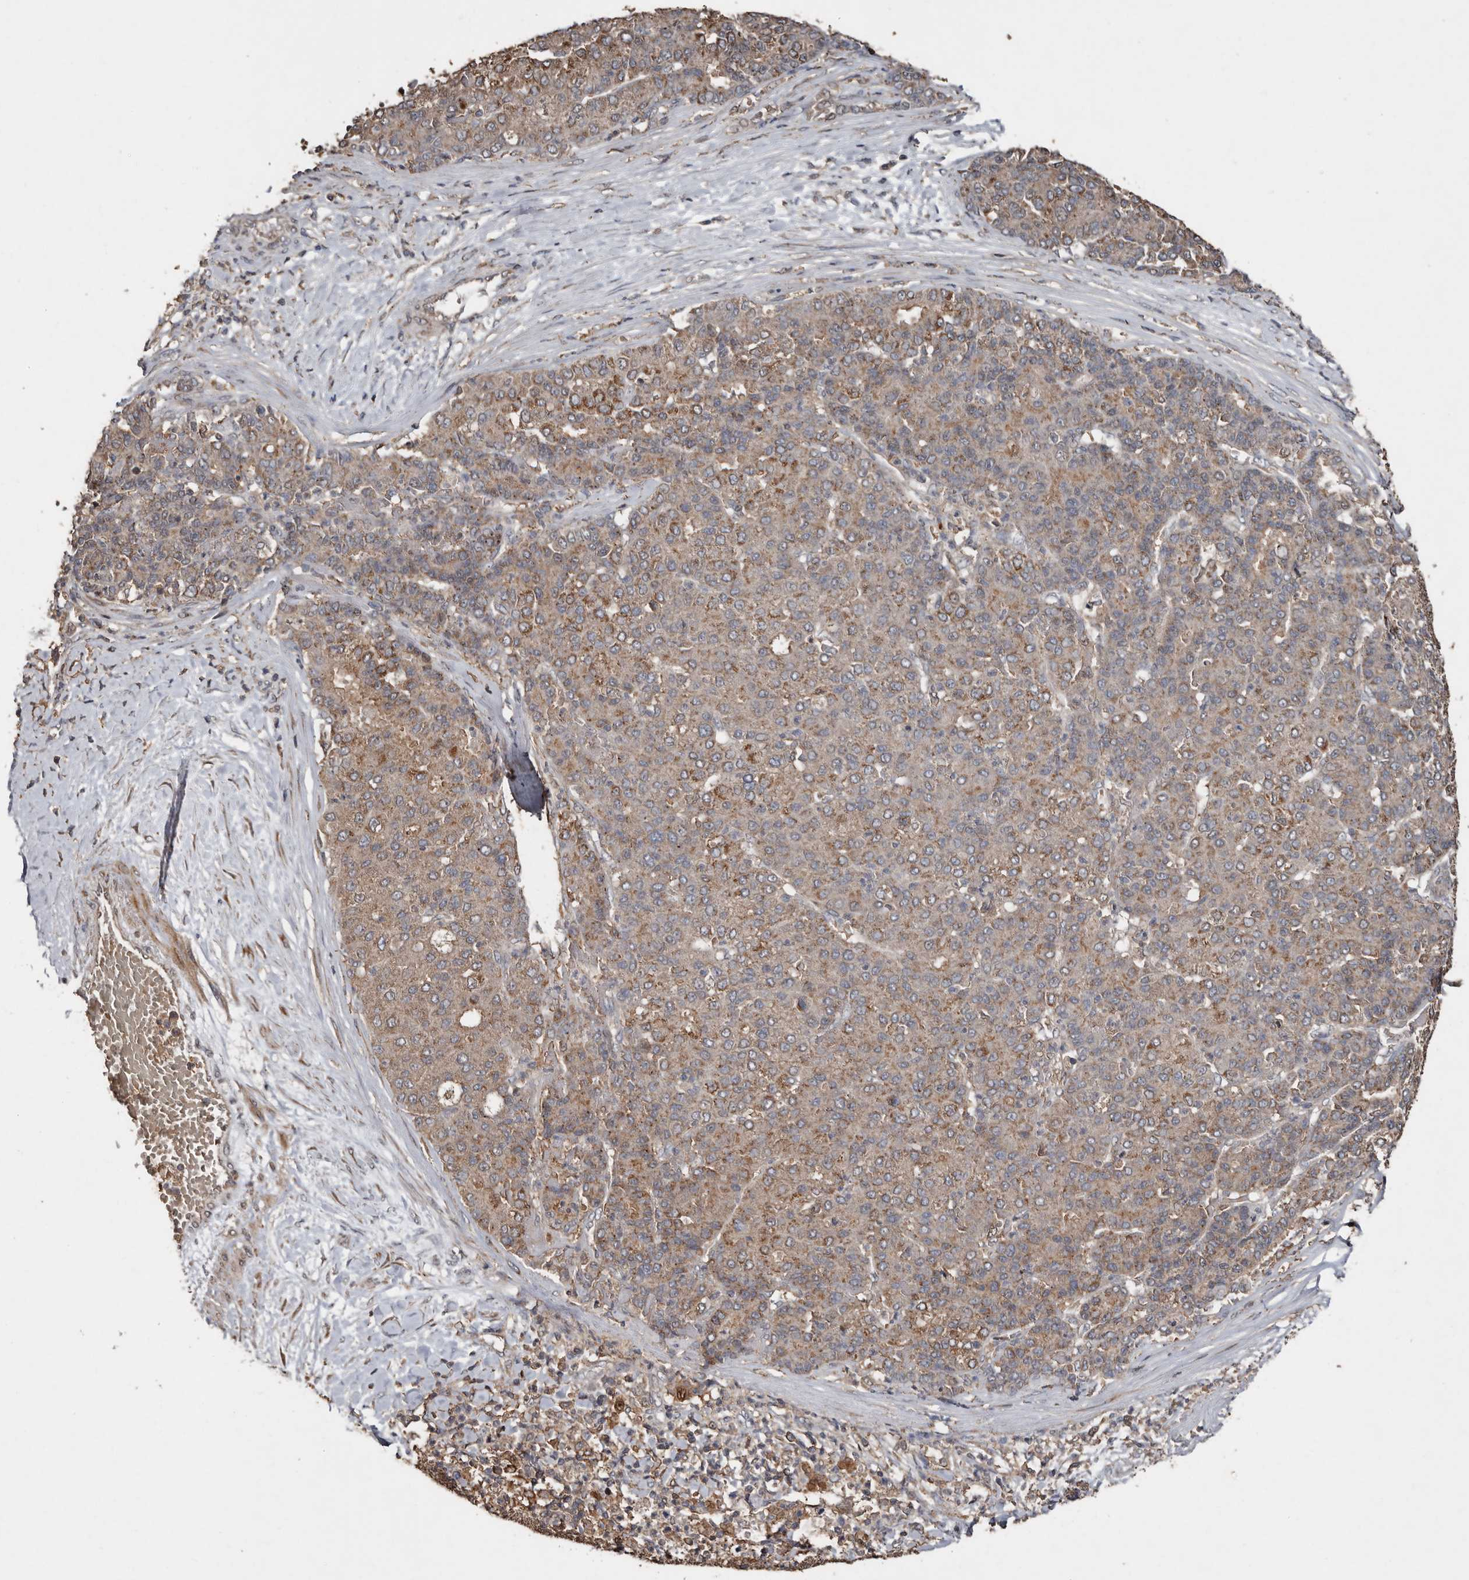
{"staining": {"intensity": "moderate", "quantity": ">75%", "location": "cytoplasmic/membranous"}, "tissue": "liver cancer", "cell_type": "Tumor cells", "image_type": "cancer", "snomed": [{"axis": "morphology", "description": "Carcinoma, Hepatocellular, NOS"}, {"axis": "topography", "description": "Liver"}], "caption": "Liver cancer (hepatocellular carcinoma) tissue exhibits moderate cytoplasmic/membranous expression in approximately >75% of tumor cells", "gene": "RANBP17", "patient": {"sex": "male", "age": 65}}